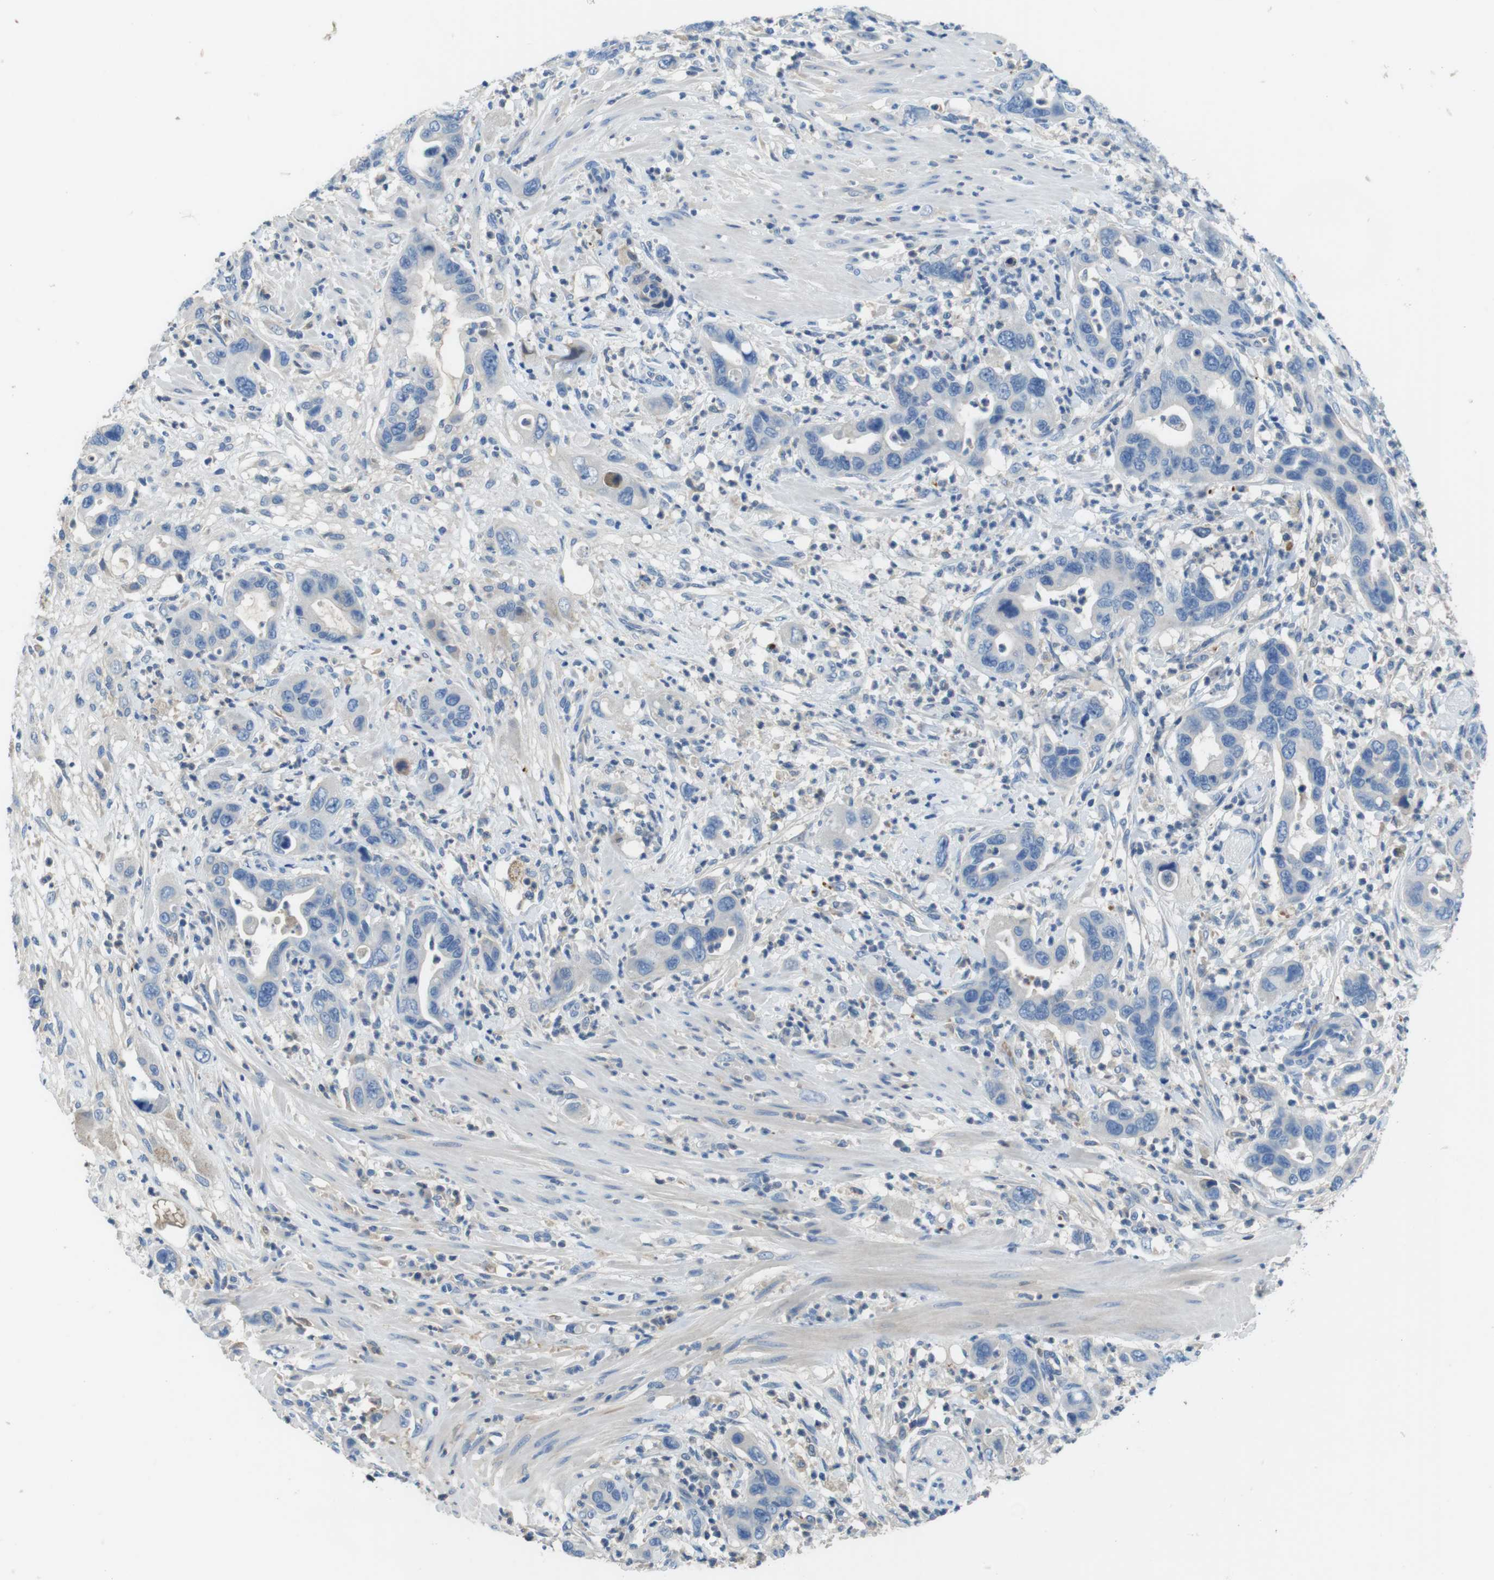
{"staining": {"intensity": "negative", "quantity": "none", "location": "none"}, "tissue": "pancreatic cancer", "cell_type": "Tumor cells", "image_type": "cancer", "snomed": [{"axis": "morphology", "description": "Adenocarcinoma, NOS"}, {"axis": "topography", "description": "Pancreas"}], "caption": "Histopathology image shows no protein positivity in tumor cells of pancreatic cancer (adenocarcinoma) tissue.", "gene": "TMPRSS15", "patient": {"sex": "female", "age": 71}}